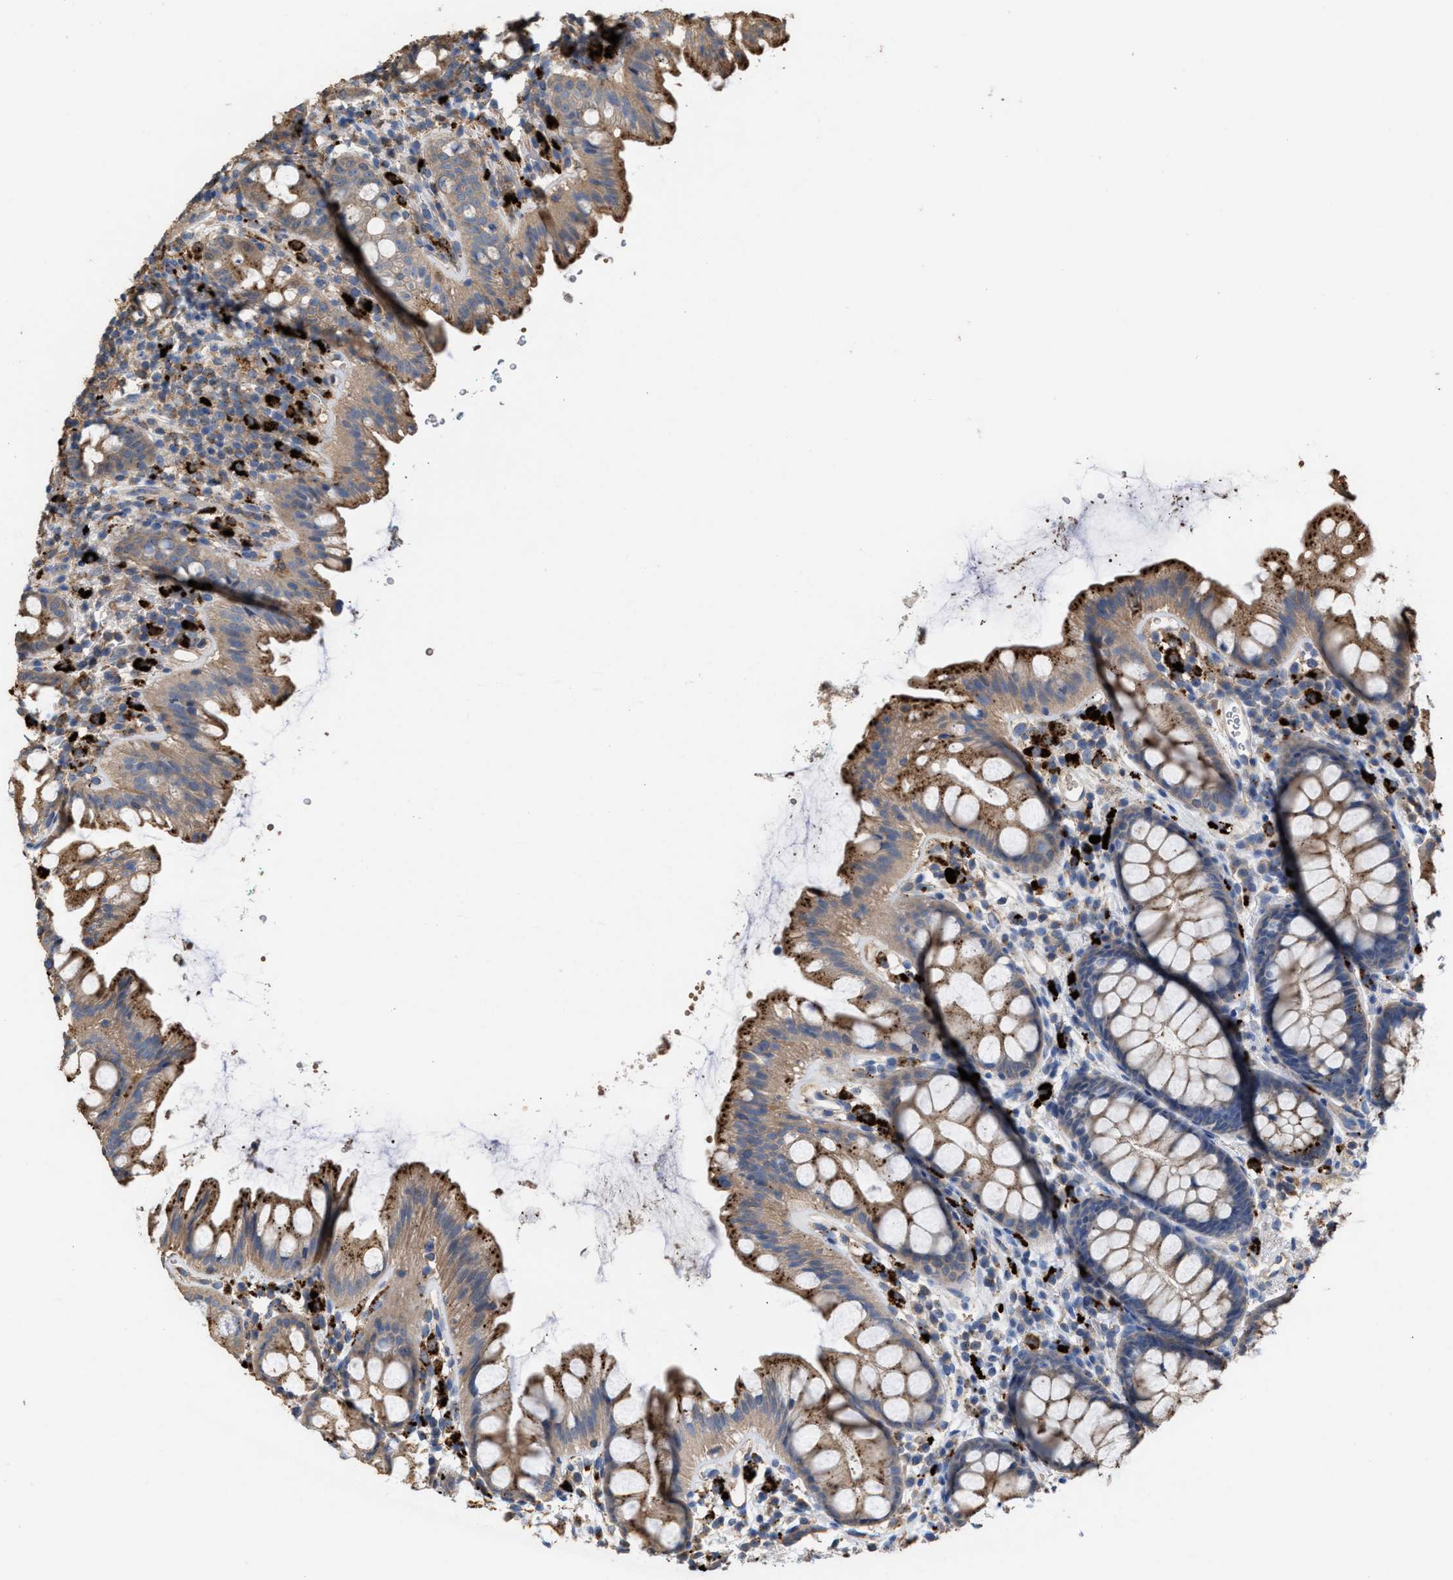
{"staining": {"intensity": "moderate", "quantity": ">75%", "location": "cytoplasmic/membranous"}, "tissue": "rectum", "cell_type": "Glandular cells", "image_type": "normal", "snomed": [{"axis": "morphology", "description": "Normal tissue, NOS"}, {"axis": "topography", "description": "Rectum"}], "caption": "Immunohistochemistry (IHC) of benign human rectum demonstrates medium levels of moderate cytoplasmic/membranous expression in approximately >75% of glandular cells. Nuclei are stained in blue.", "gene": "ELMO3", "patient": {"sex": "female", "age": 65}}